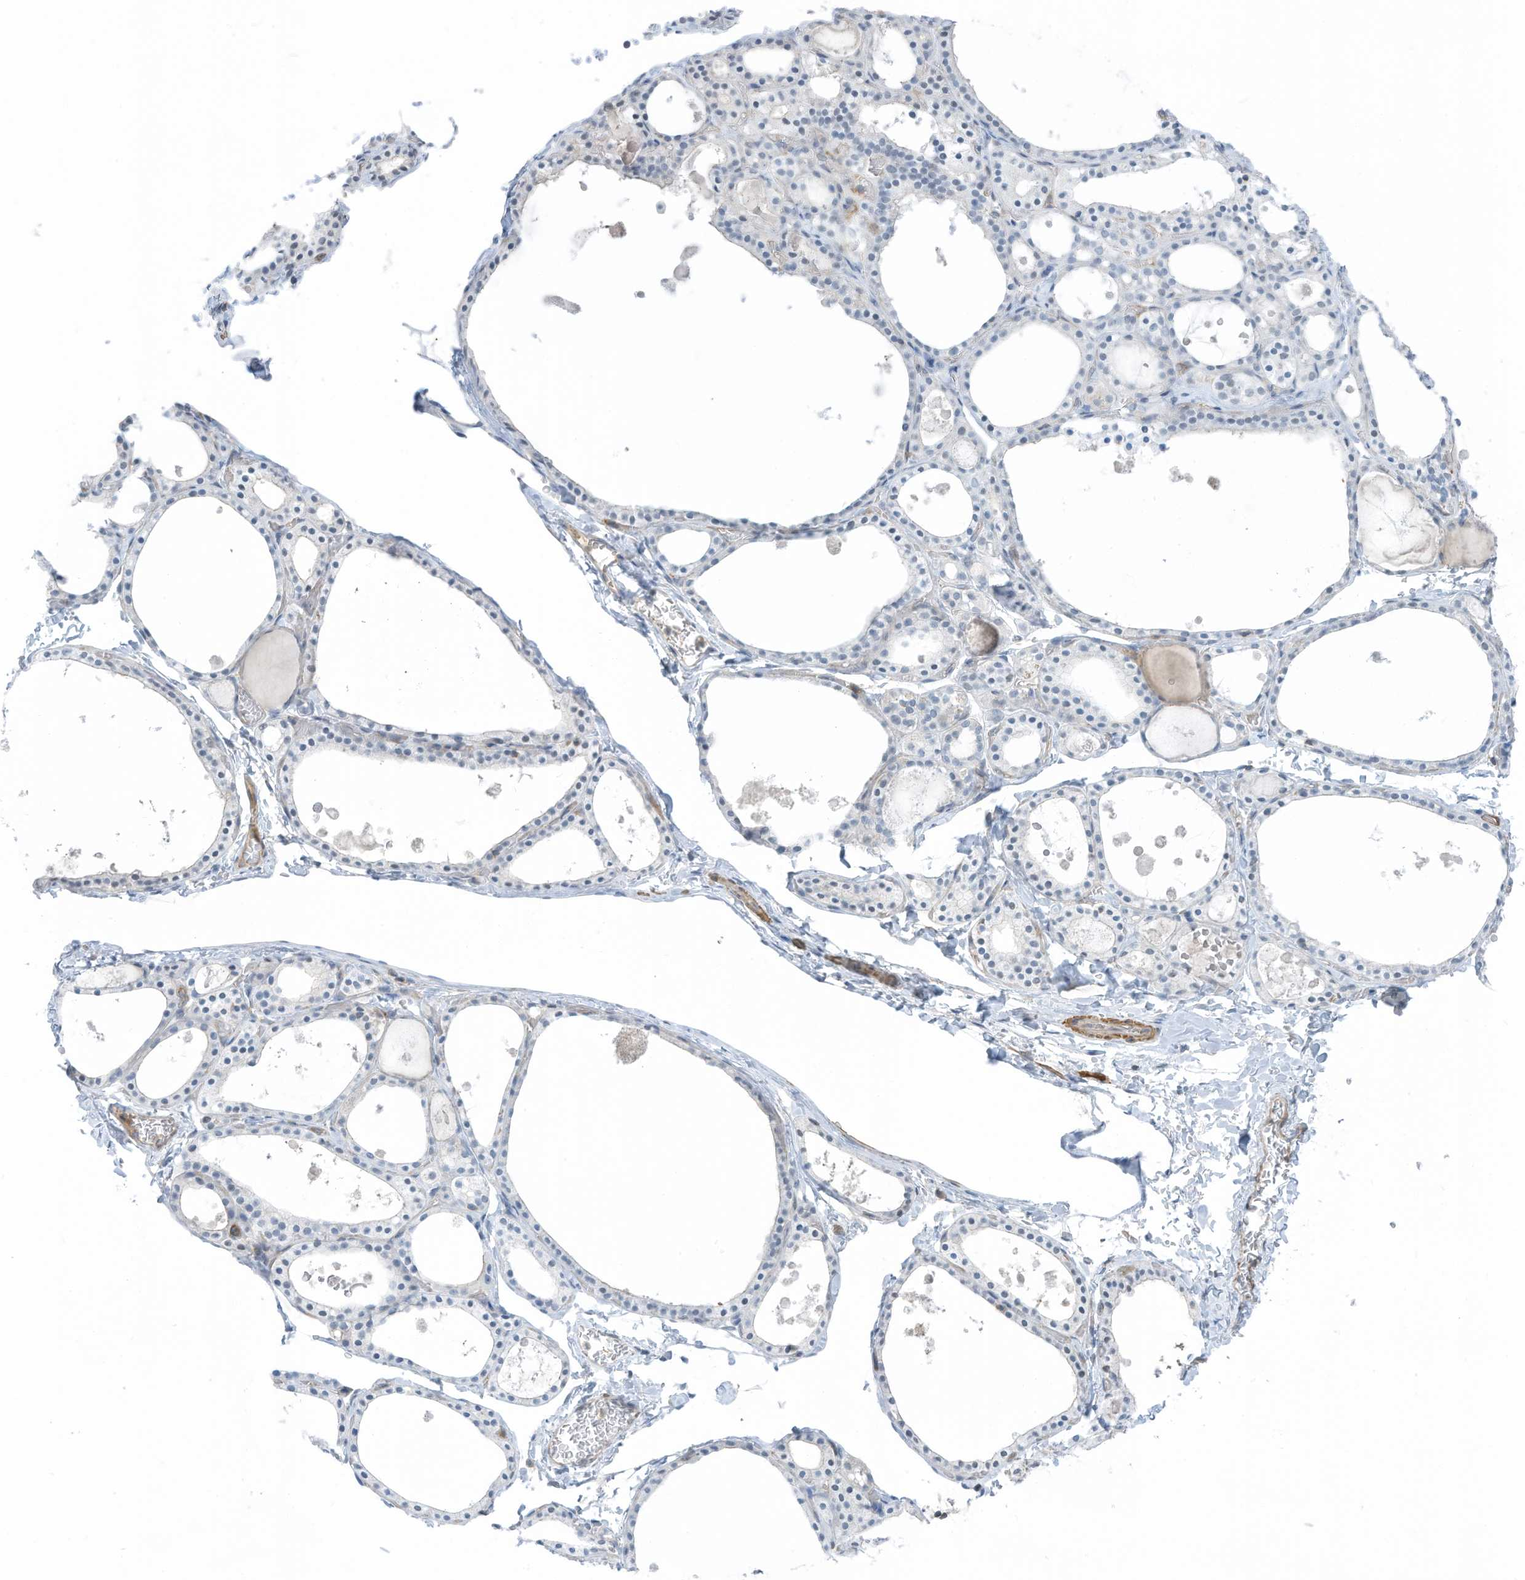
{"staining": {"intensity": "negative", "quantity": "none", "location": "none"}, "tissue": "thyroid gland", "cell_type": "Glandular cells", "image_type": "normal", "snomed": [{"axis": "morphology", "description": "Normal tissue, NOS"}, {"axis": "topography", "description": "Thyroid gland"}], "caption": "Immunohistochemistry (IHC) micrograph of unremarkable thyroid gland: thyroid gland stained with DAB (3,3'-diaminobenzidine) shows no significant protein positivity in glandular cells. The staining was performed using DAB to visualize the protein expression in brown, while the nuclei were stained in blue with hematoxylin (Magnification: 20x).", "gene": "ZNF846", "patient": {"sex": "male", "age": 56}}